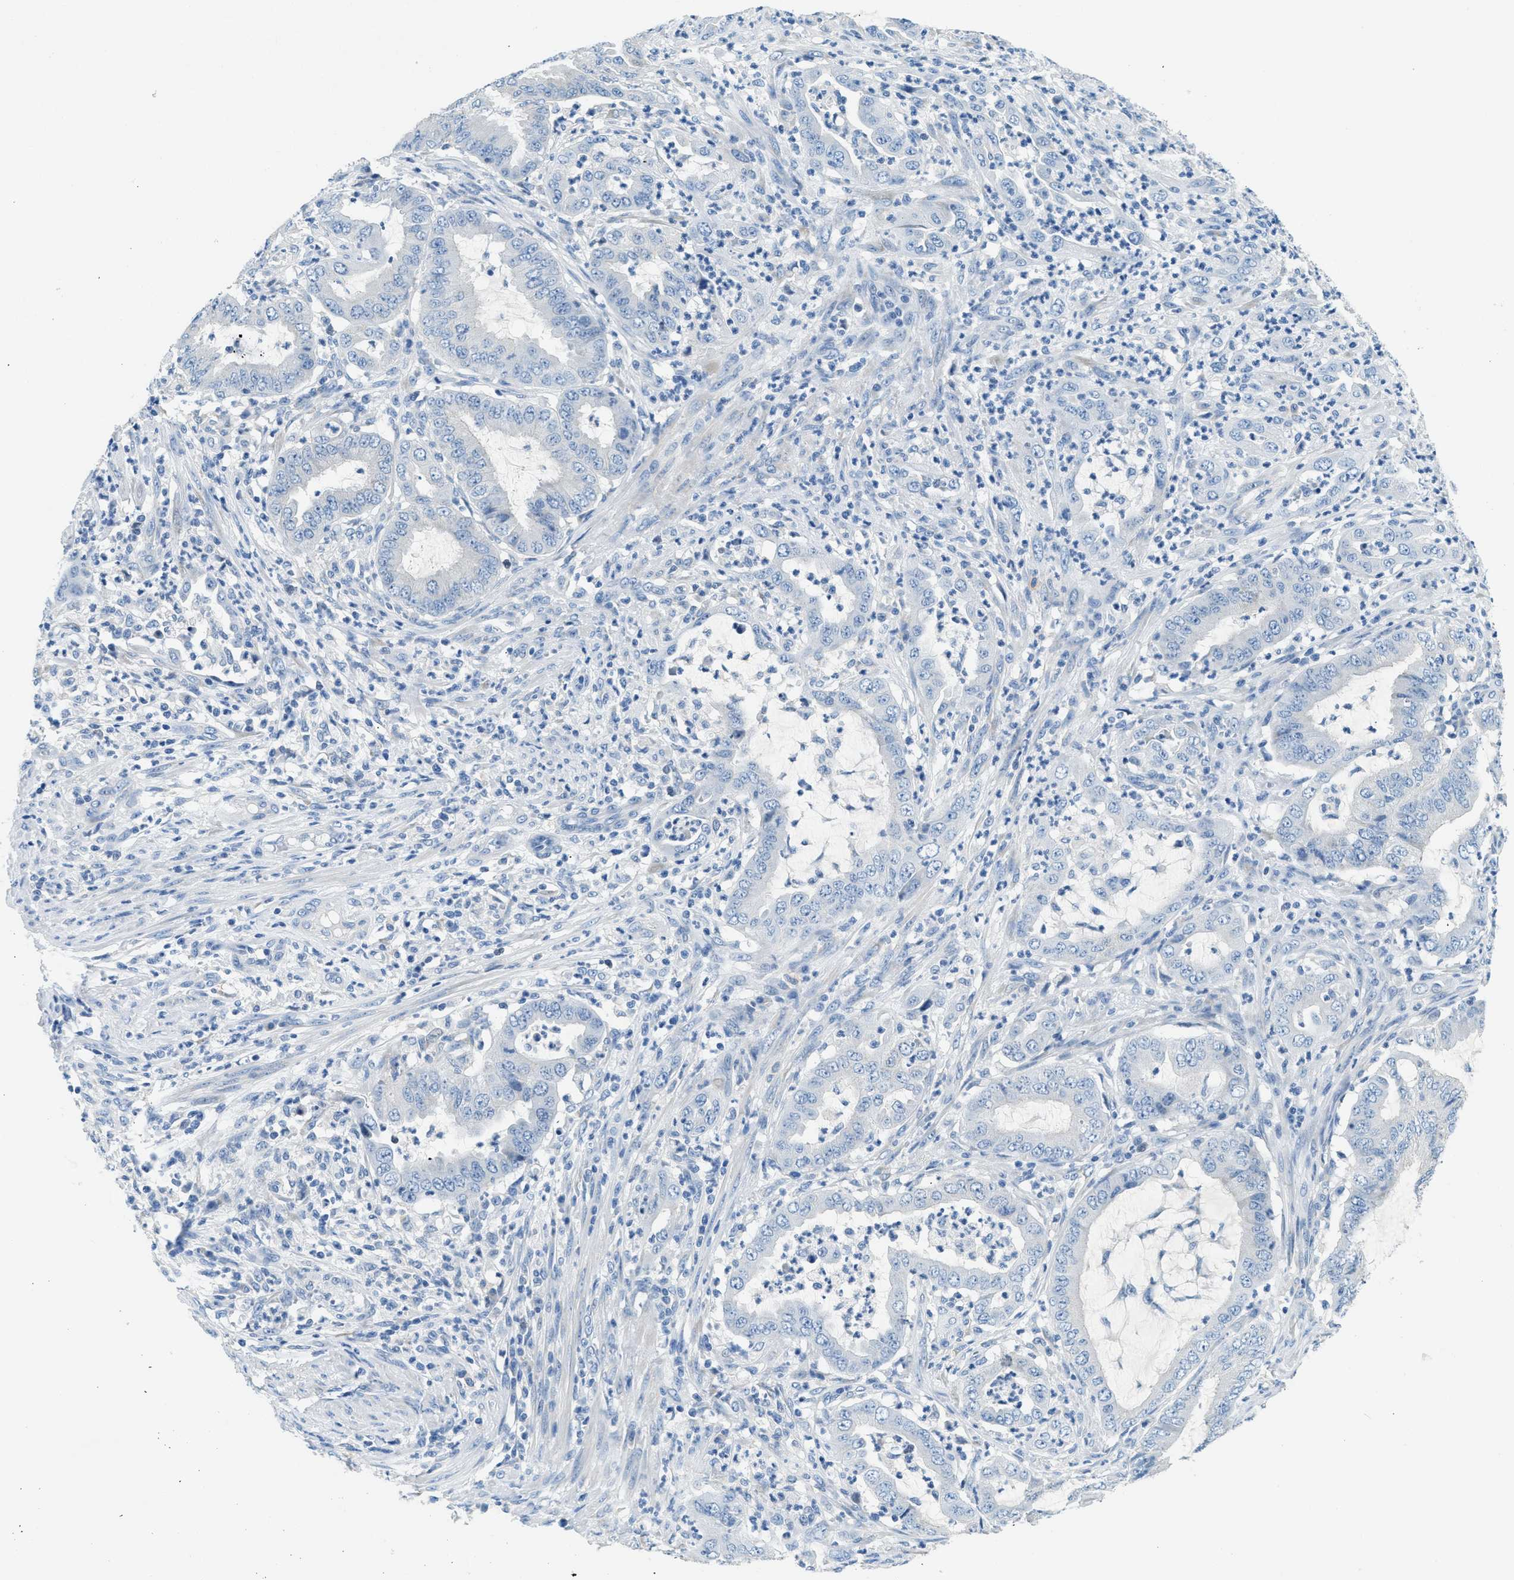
{"staining": {"intensity": "negative", "quantity": "none", "location": "none"}, "tissue": "endometrial cancer", "cell_type": "Tumor cells", "image_type": "cancer", "snomed": [{"axis": "morphology", "description": "Adenocarcinoma, NOS"}, {"axis": "topography", "description": "Endometrium"}], "caption": "This is an IHC photomicrograph of human adenocarcinoma (endometrial). There is no expression in tumor cells.", "gene": "CLDN18", "patient": {"sex": "female", "age": 70}}